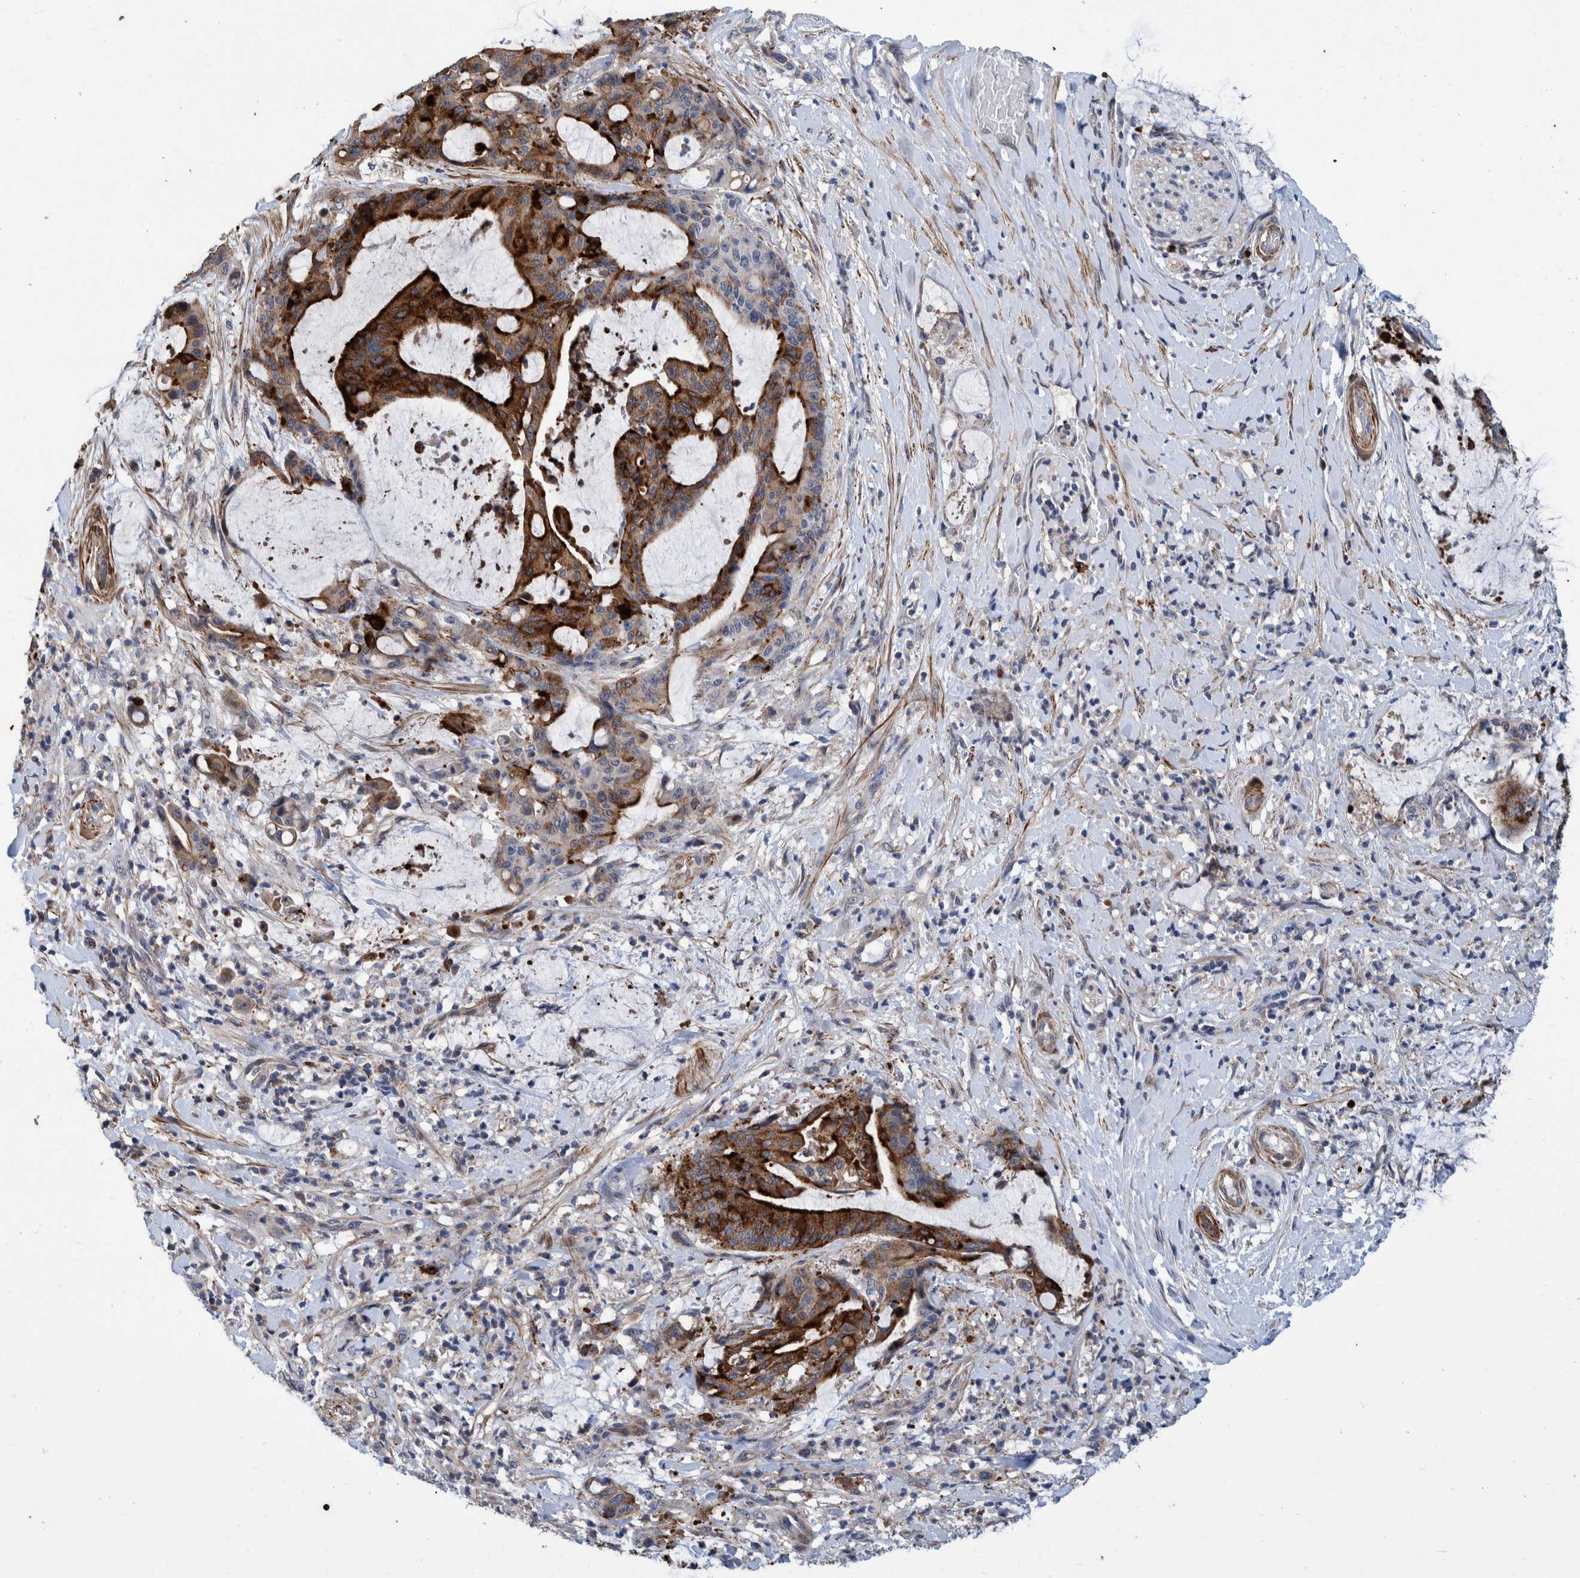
{"staining": {"intensity": "strong", "quantity": ">75%", "location": "cytoplasmic/membranous"}, "tissue": "liver cancer", "cell_type": "Tumor cells", "image_type": "cancer", "snomed": [{"axis": "morphology", "description": "Normal tissue, NOS"}, {"axis": "morphology", "description": "Cholangiocarcinoma"}, {"axis": "topography", "description": "Liver"}, {"axis": "topography", "description": "Peripheral nerve tissue"}], "caption": "This micrograph displays immunohistochemistry staining of human liver cholangiocarcinoma, with high strong cytoplasmic/membranous staining in approximately >75% of tumor cells.", "gene": "MKS1", "patient": {"sex": "female", "age": 73}}